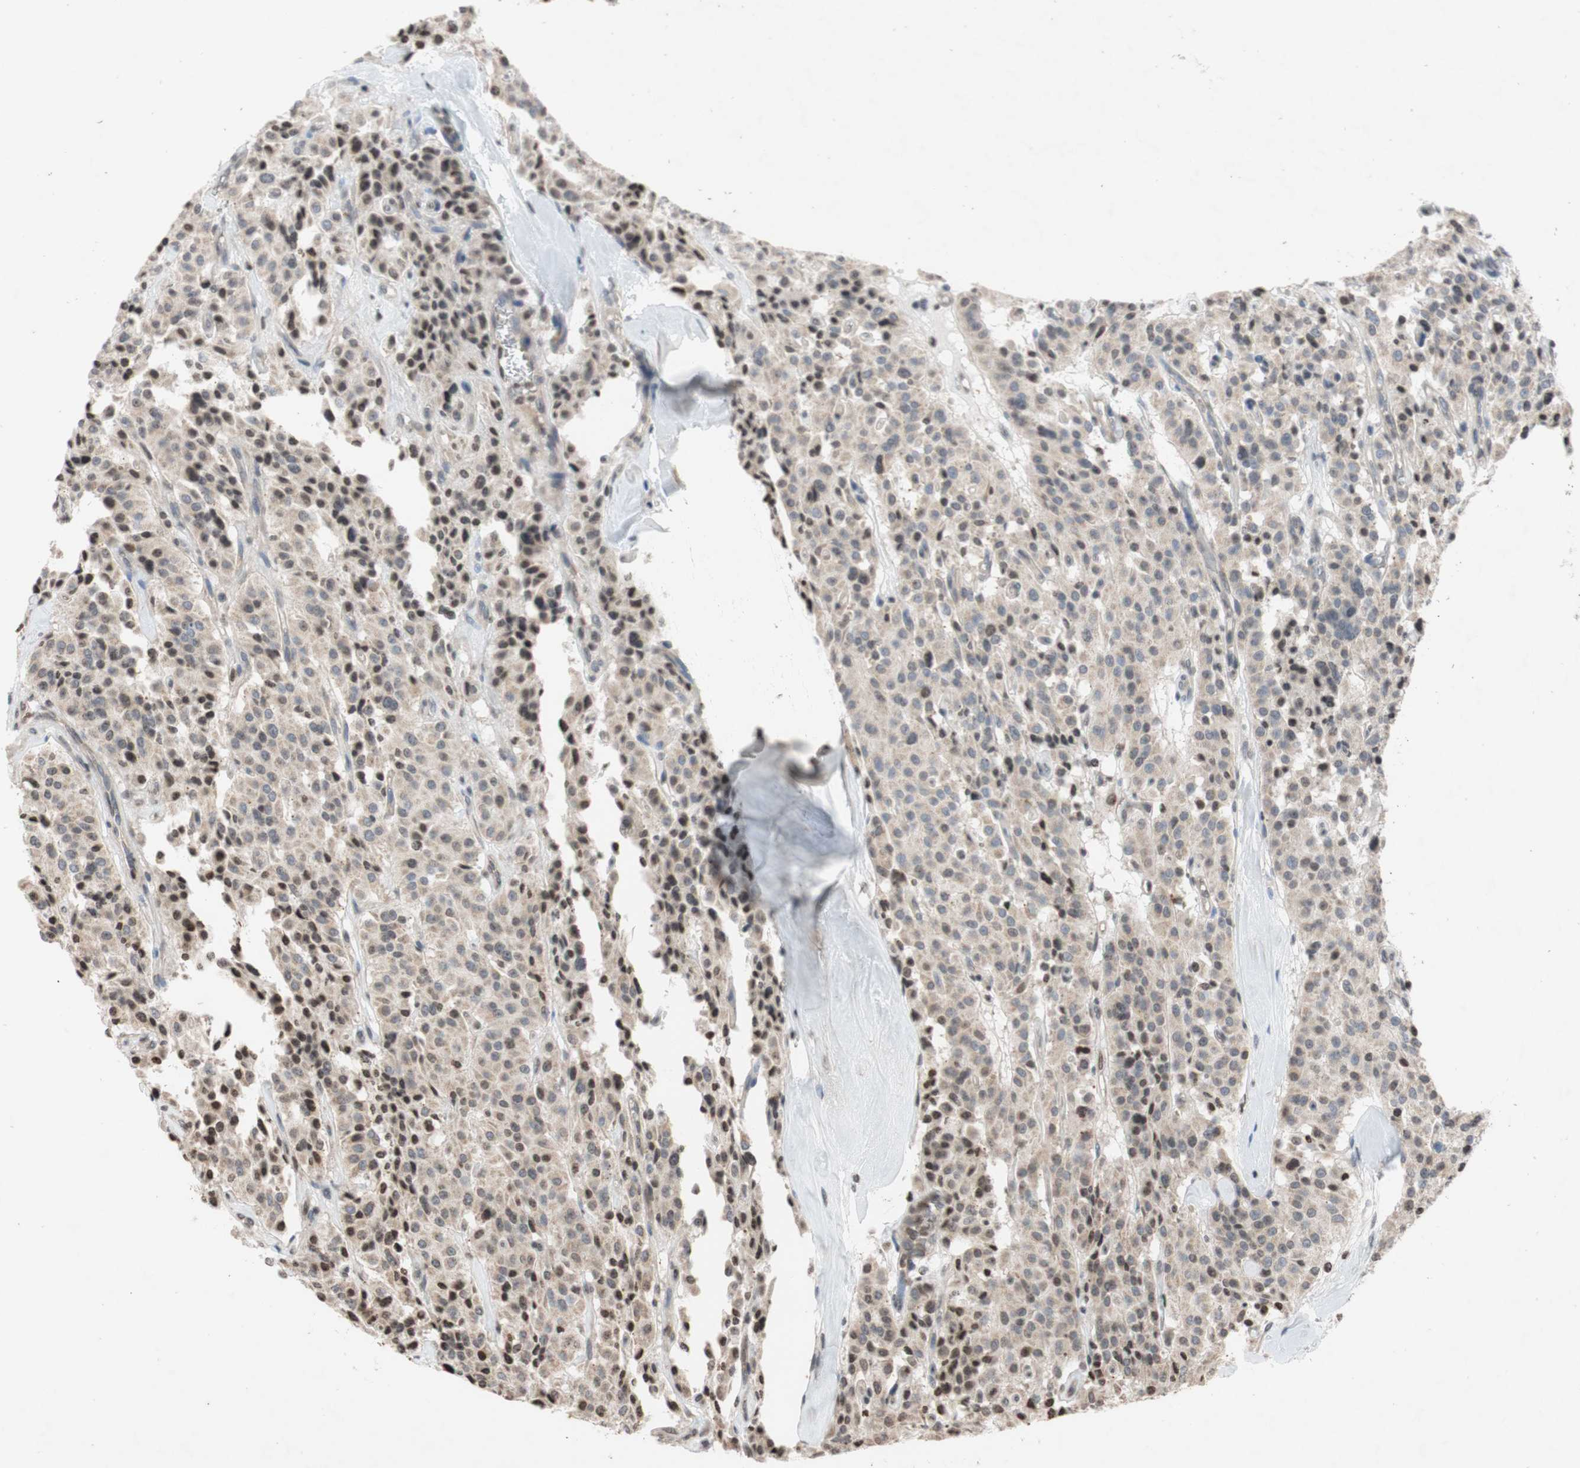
{"staining": {"intensity": "moderate", "quantity": "25%-75%", "location": "cytoplasmic/membranous,nuclear"}, "tissue": "carcinoid", "cell_type": "Tumor cells", "image_type": "cancer", "snomed": [{"axis": "morphology", "description": "Carcinoid, malignant, NOS"}, {"axis": "topography", "description": "Lung"}], "caption": "Immunohistochemistry (IHC) of malignant carcinoid shows medium levels of moderate cytoplasmic/membranous and nuclear expression in approximately 25%-75% of tumor cells. The staining was performed using DAB, with brown indicating positive protein expression. Nuclei are stained blue with hematoxylin.", "gene": "MCM6", "patient": {"sex": "male", "age": 30}}